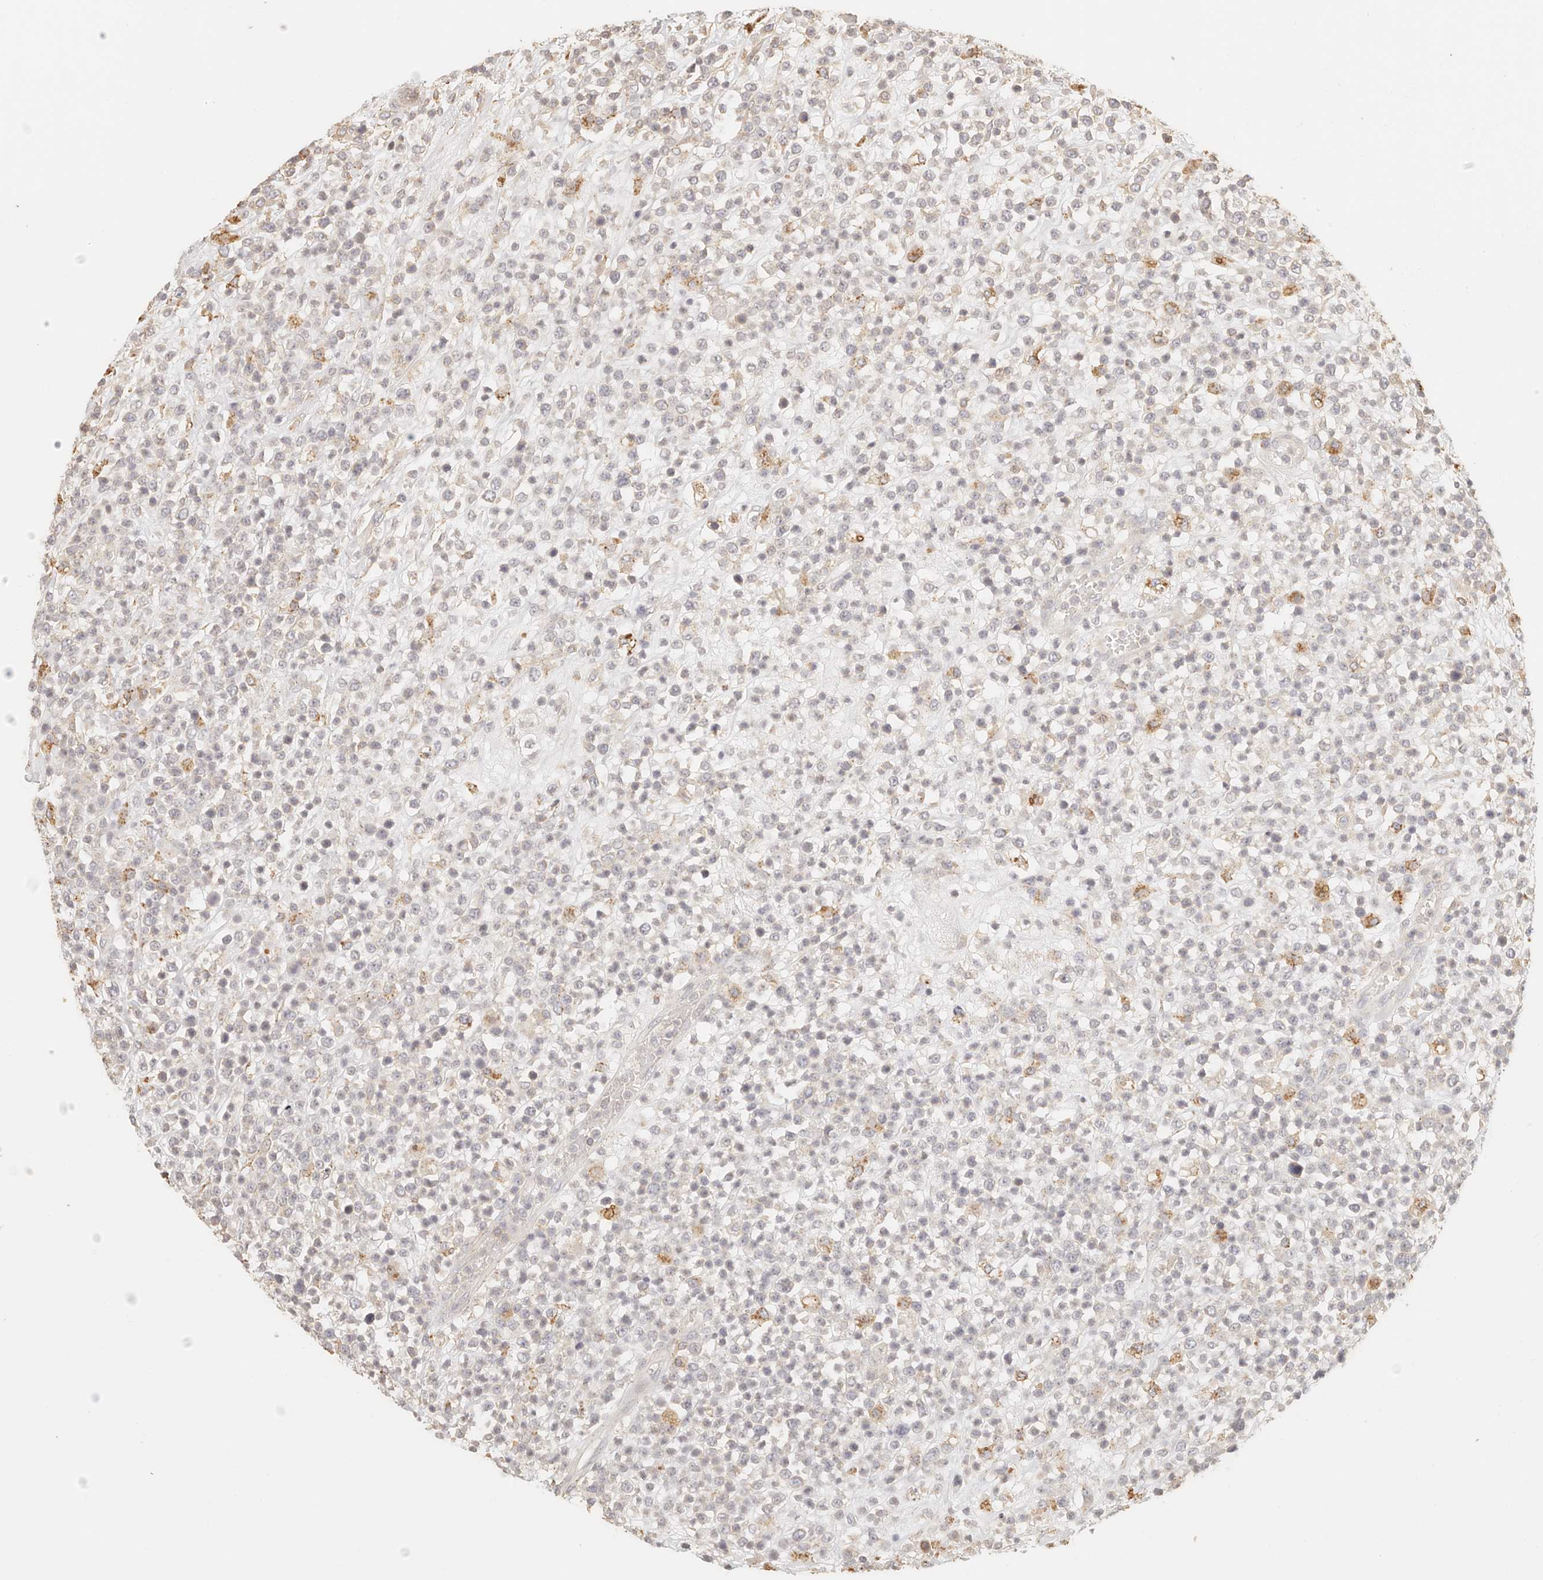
{"staining": {"intensity": "negative", "quantity": "none", "location": "none"}, "tissue": "lymphoma", "cell_type": "Tumor cells", "image_type": "cancer", "snomed": [{"axis": "morphology", "description": "Malignant lymphoma, non-Hodgkin's type, High grade"}, {"axis": "topography", "description": "Colon"}], "caption": "Tumor cells are negative for protein expression in human high-grade malignant lymphoma, non-Hodgkin's type.", "gene": "CNMD", "patient": {"sex": "female", "age": 53}}